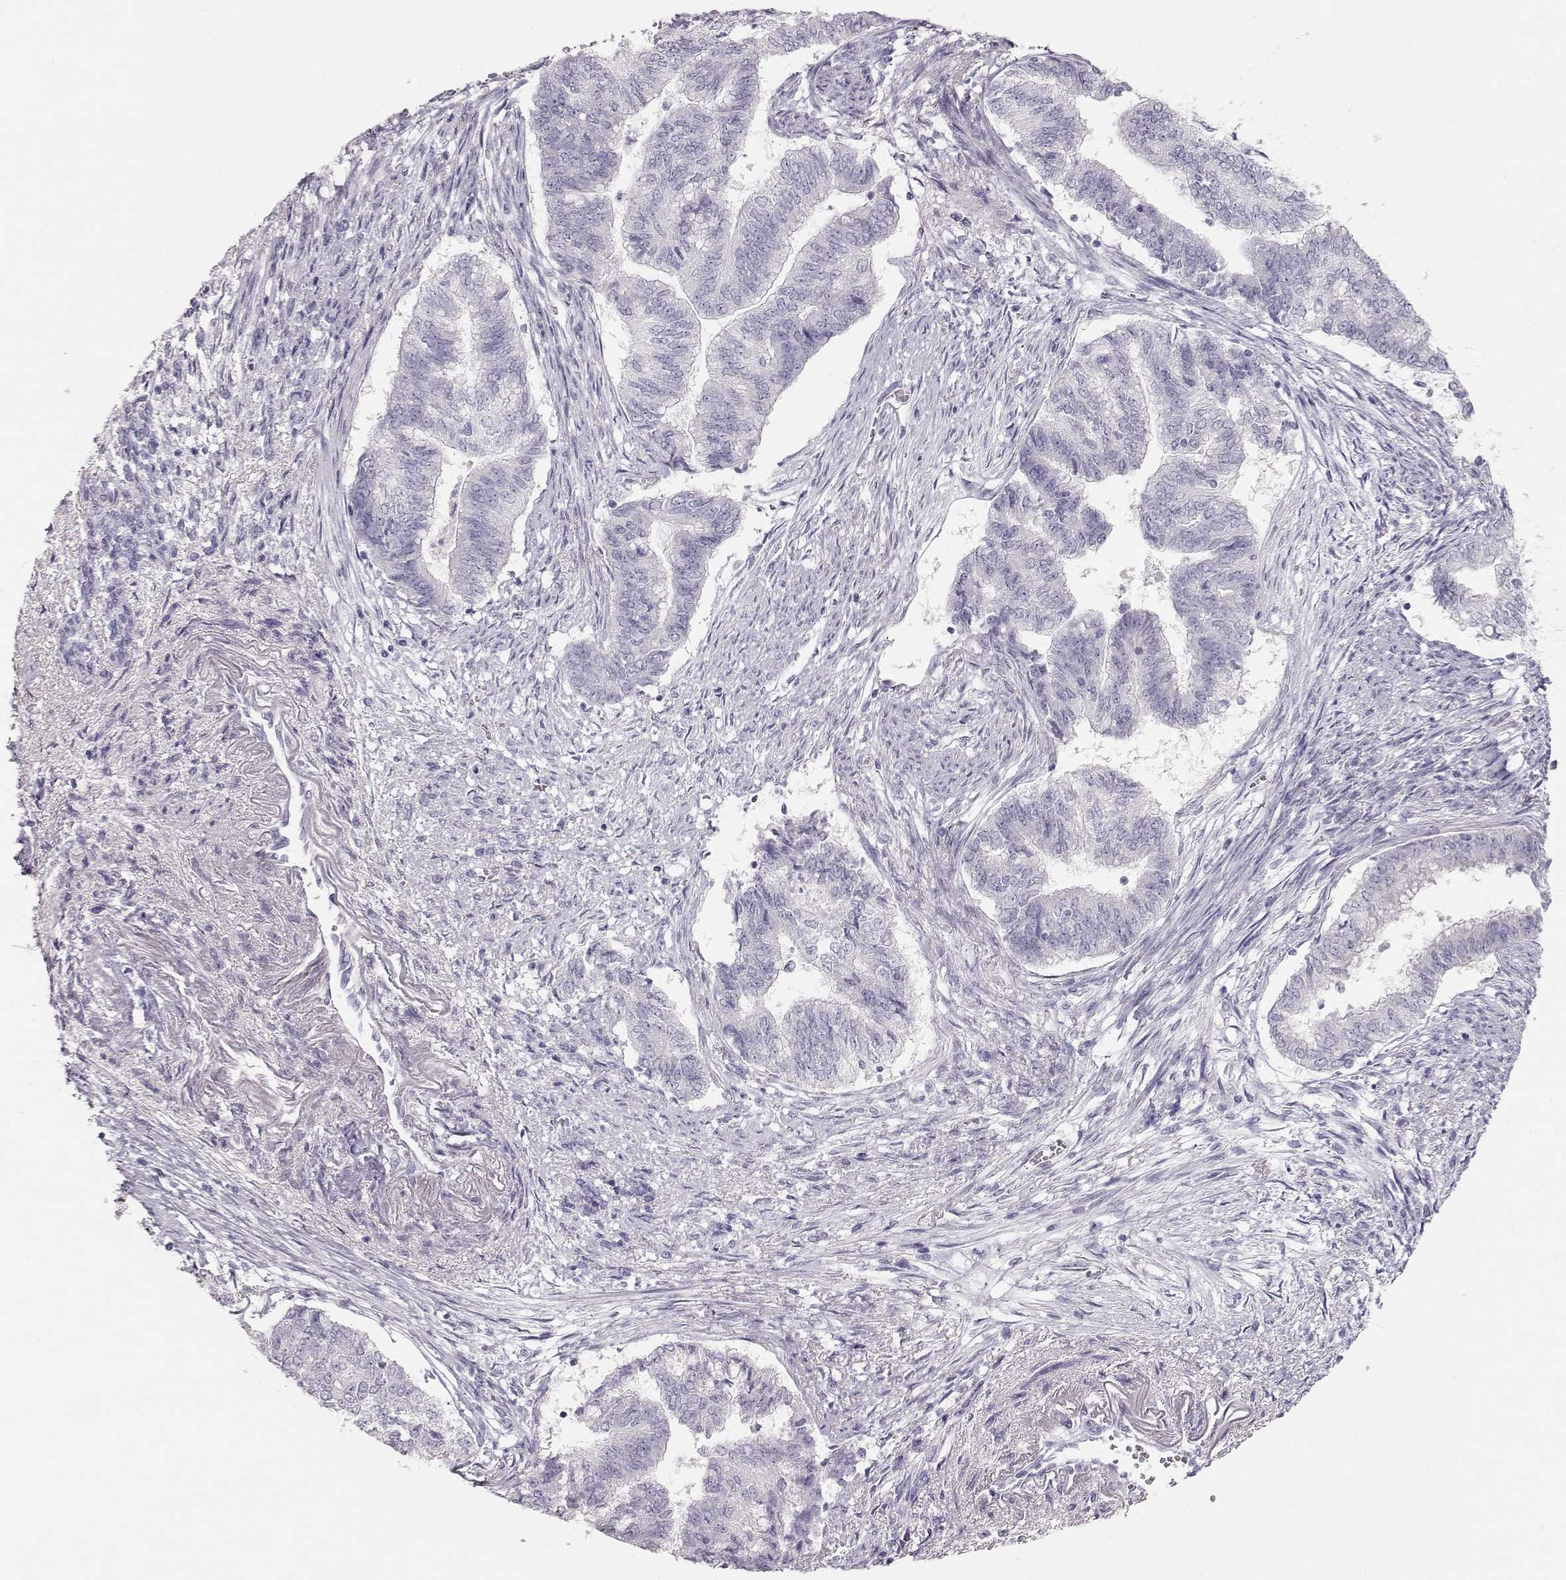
{"staining": {"intensity": "negative", "quantity": "none", "location": "none"}, "tissue": "endometrial cancer", "cell_type": "Tumor cells", "image_type": "cancer", "snomed": [{"axis": "morphology", "description": "Adenocarcinoma, NOS"}, {"axis": "topography", "description": "Endometrium"}], "caption": "Endometrial cancer was stained to show a protein in brown. There is no significant positivity in tumor cells.", "gene": "LEPR", "patient": {"sex": "female", "age": 65}}